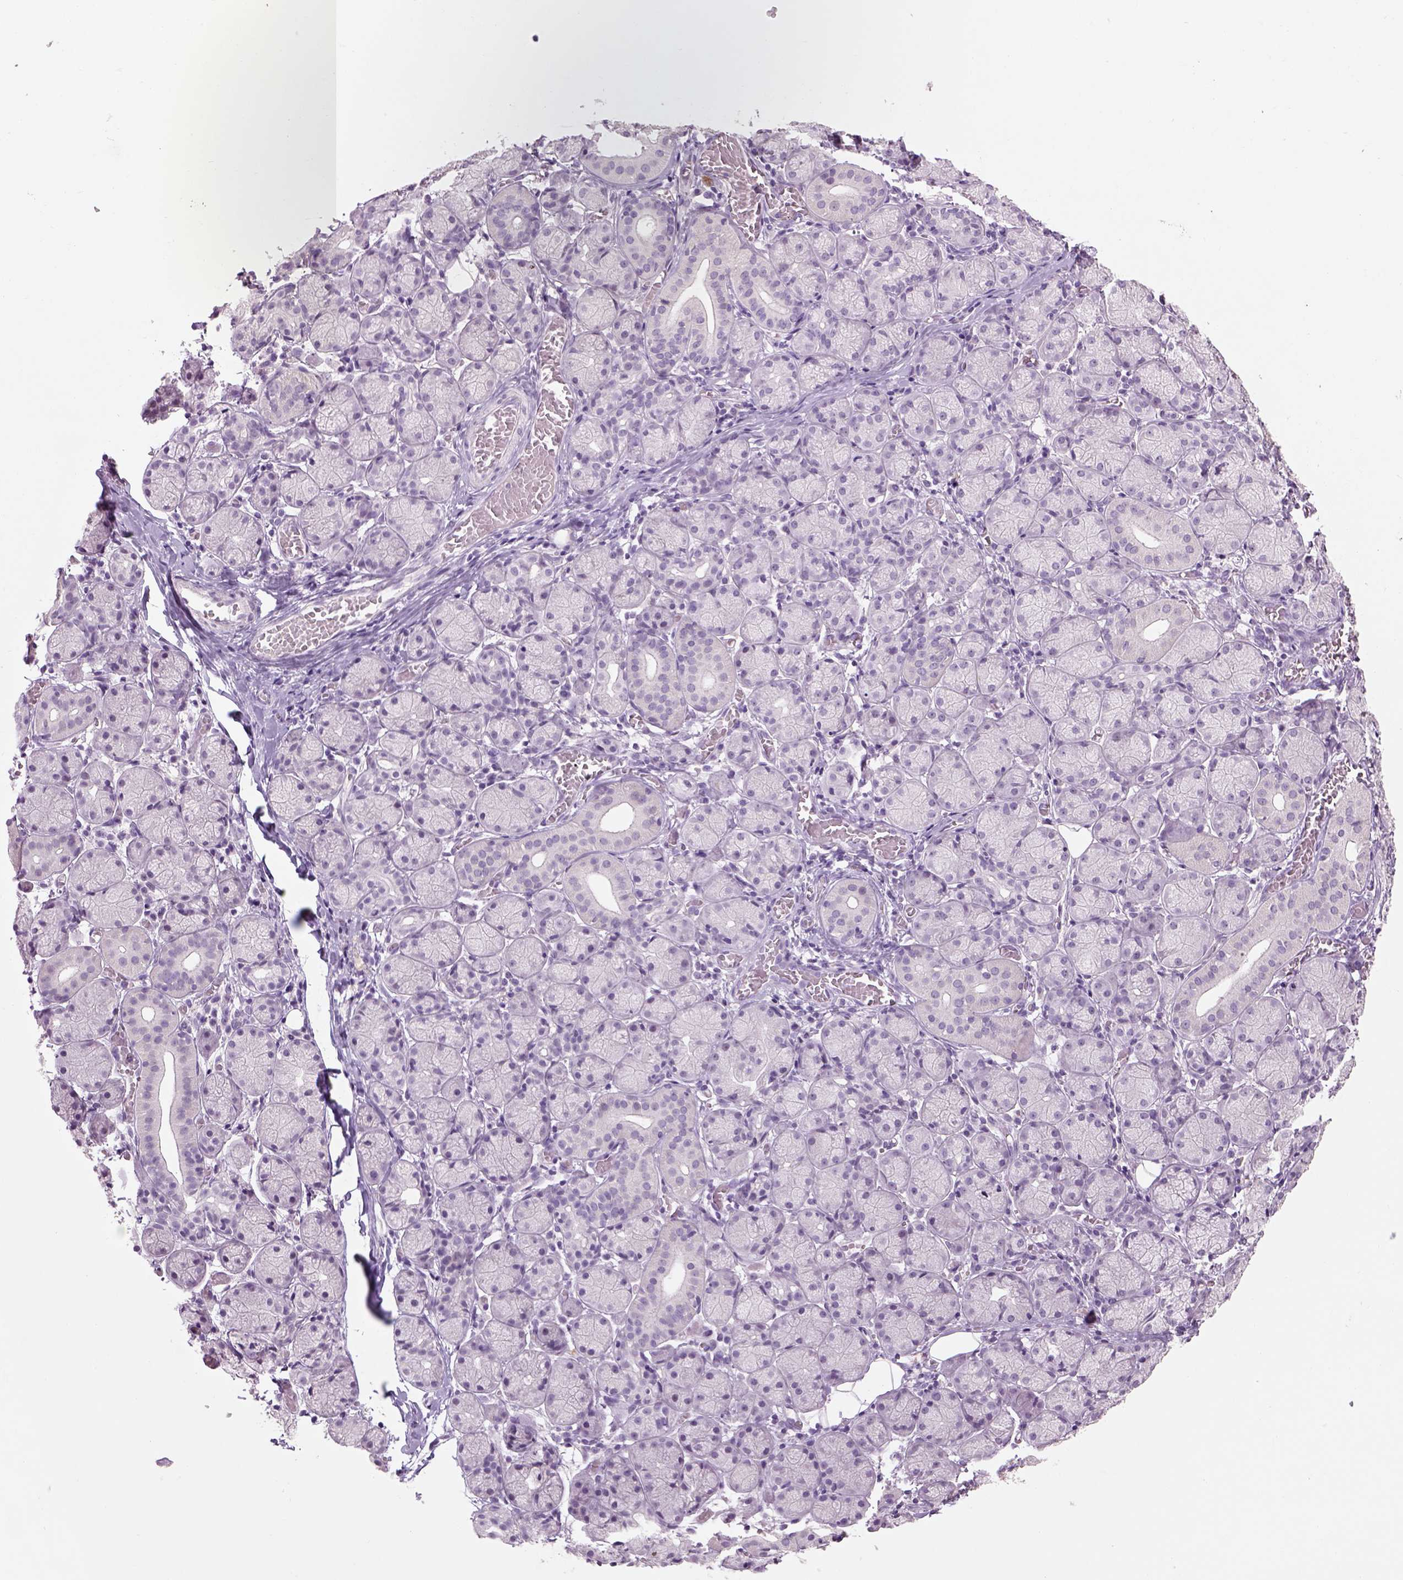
{"staining": {"intensity": "negative", "quantity": "none", "location": "none"}, "tissue": "salivary gland", "cell_type": "Glandular cells", "image_type": "normal", "snomed": [{"axis": "morphology", "description": "Normal tissue, NOS"}, {"axis": "topography", "description": "Salivary gland"}, {"axis": "topography", "description": "Peripheral nerve tissue"}], "caption": "A photomicrograph of human salivary gland is negative for staining in glandular cells.", "gene": "GABRB2", "patient": {"sex": "female", "age": 24}}